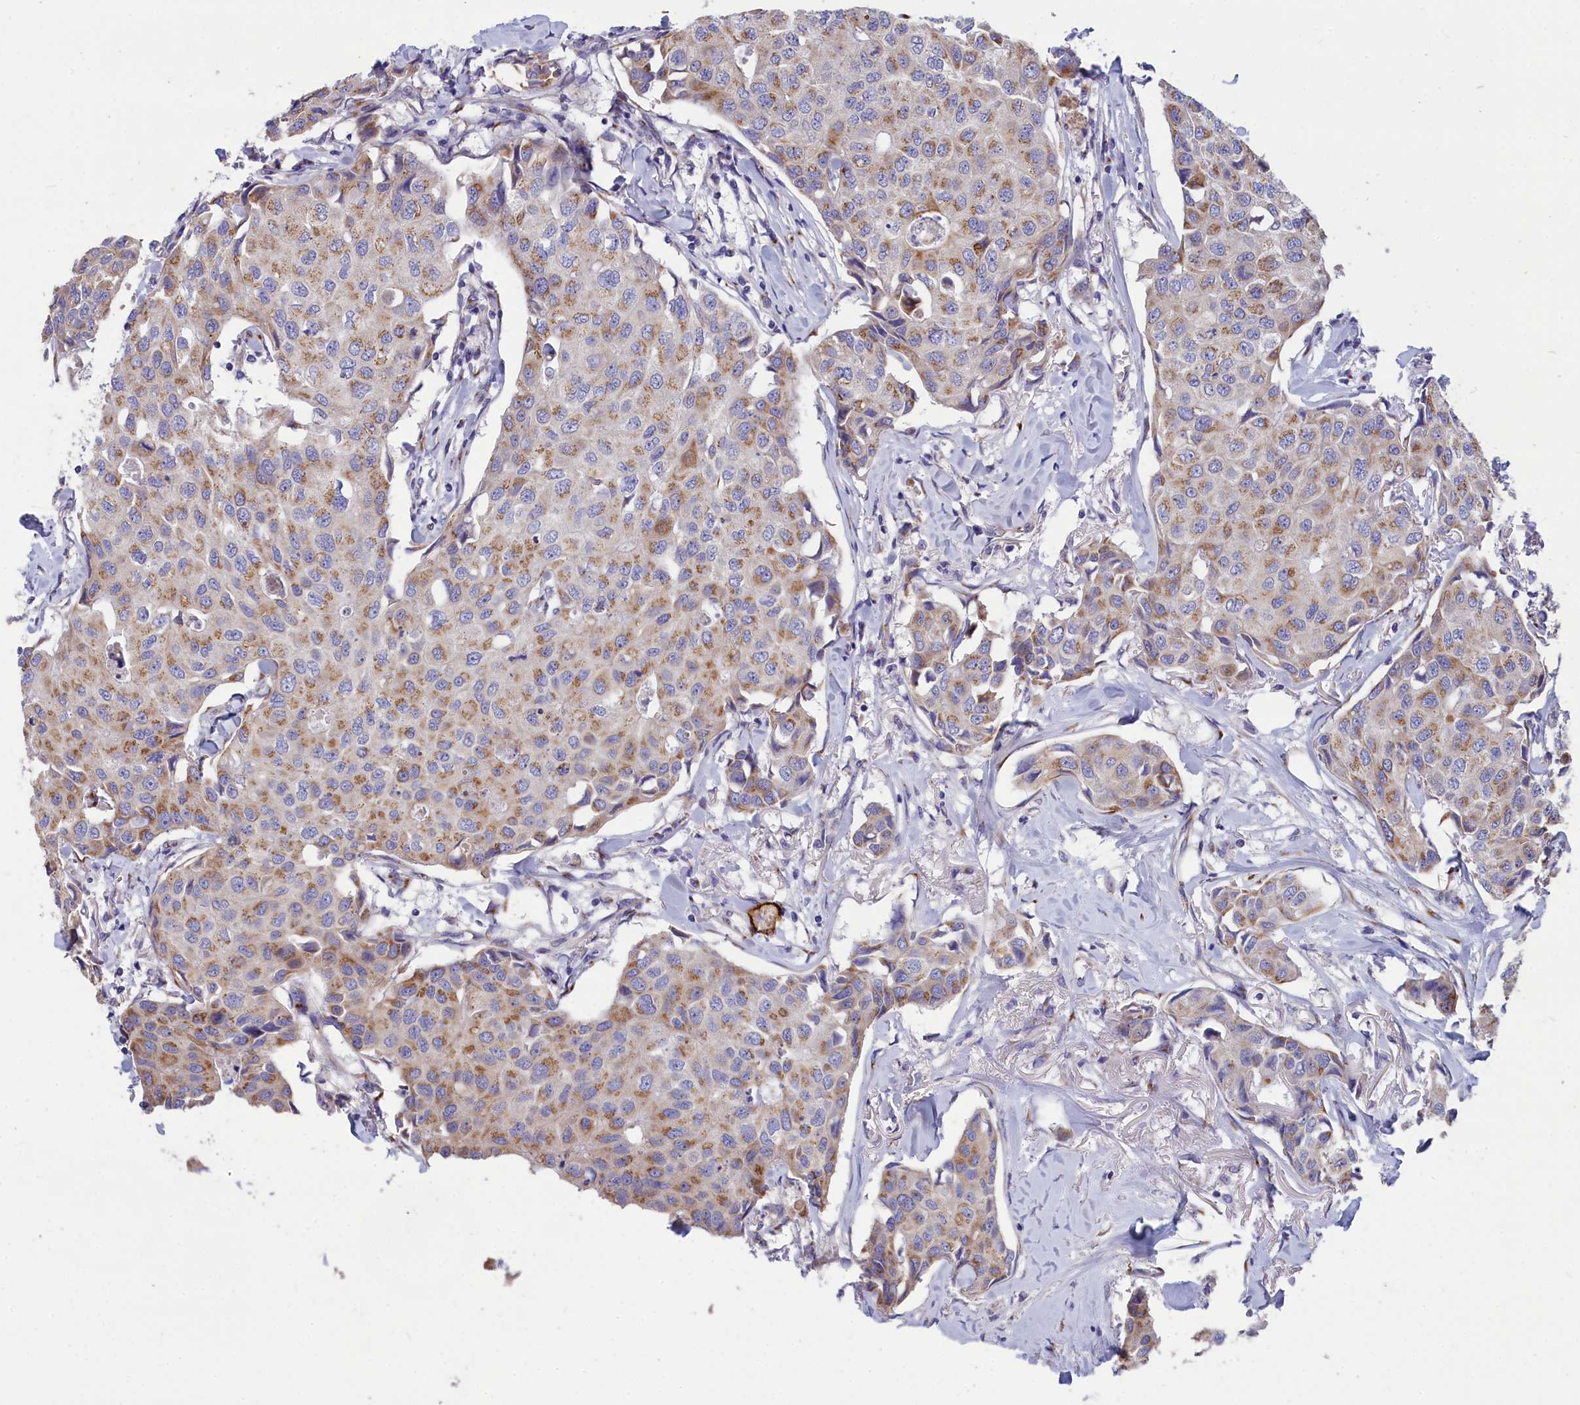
{"staining": {"intensity": "moderate", "quantity": "25%-75%", "location": "cytoplasmic/membranous"}, "tissue": "breast cancer", "cell_type": "Tumor cells", "image_type": "cancer", "snomed": [{"axis": "morphology", "description": "Duct carcinoma"}, {"axis": "topography", "description": "Breast"}], "caption": "This image displays immunohistochemistry (IHC) staining of breast cancer (intraductal carcinoma), with medium moderate cytoplasmic/membranous staining in approximately 25%-75% of tumor cells.", "gene": "TUBGCP4", "patient": {"sex": "female", "age": 80}}